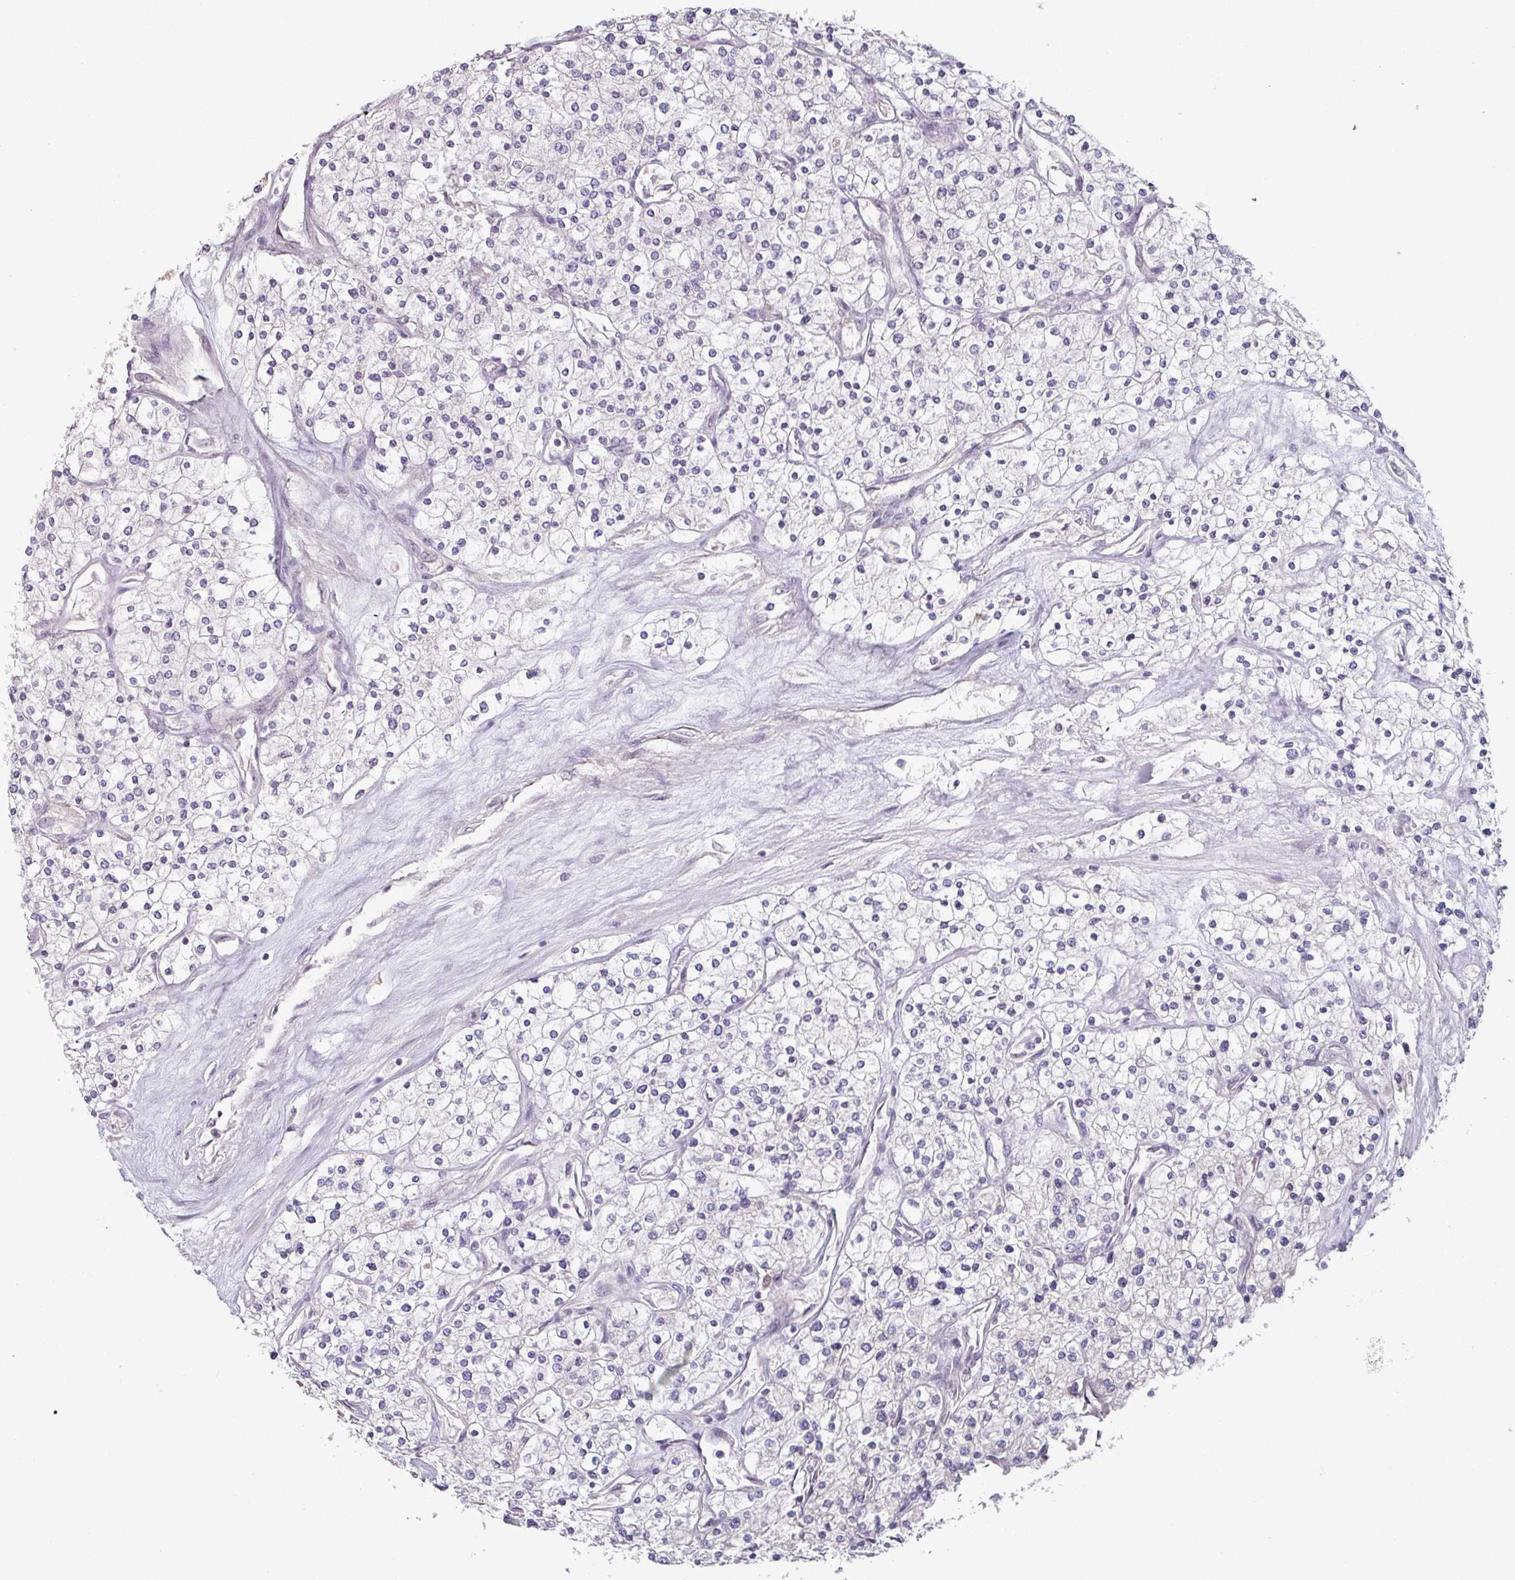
{"staining": {"intensity": "negative", "quantity": "none", "location": "none"}, "tissue": "renal cancer", "cell_type": "Tumor cells", "image_type": "cancer", "snomed": [{"axis": "morphology", "description": "Adenocarcinoma, NOS"}, {"axis": "topography", "description": "Kidney"}], "caption": "Human renal cancer stained for a protein using immunohistochemistry exhibits no staining in tumor cells.", "gene": "ZBTB6", "patient": {"sex": "male", "age": 80}}